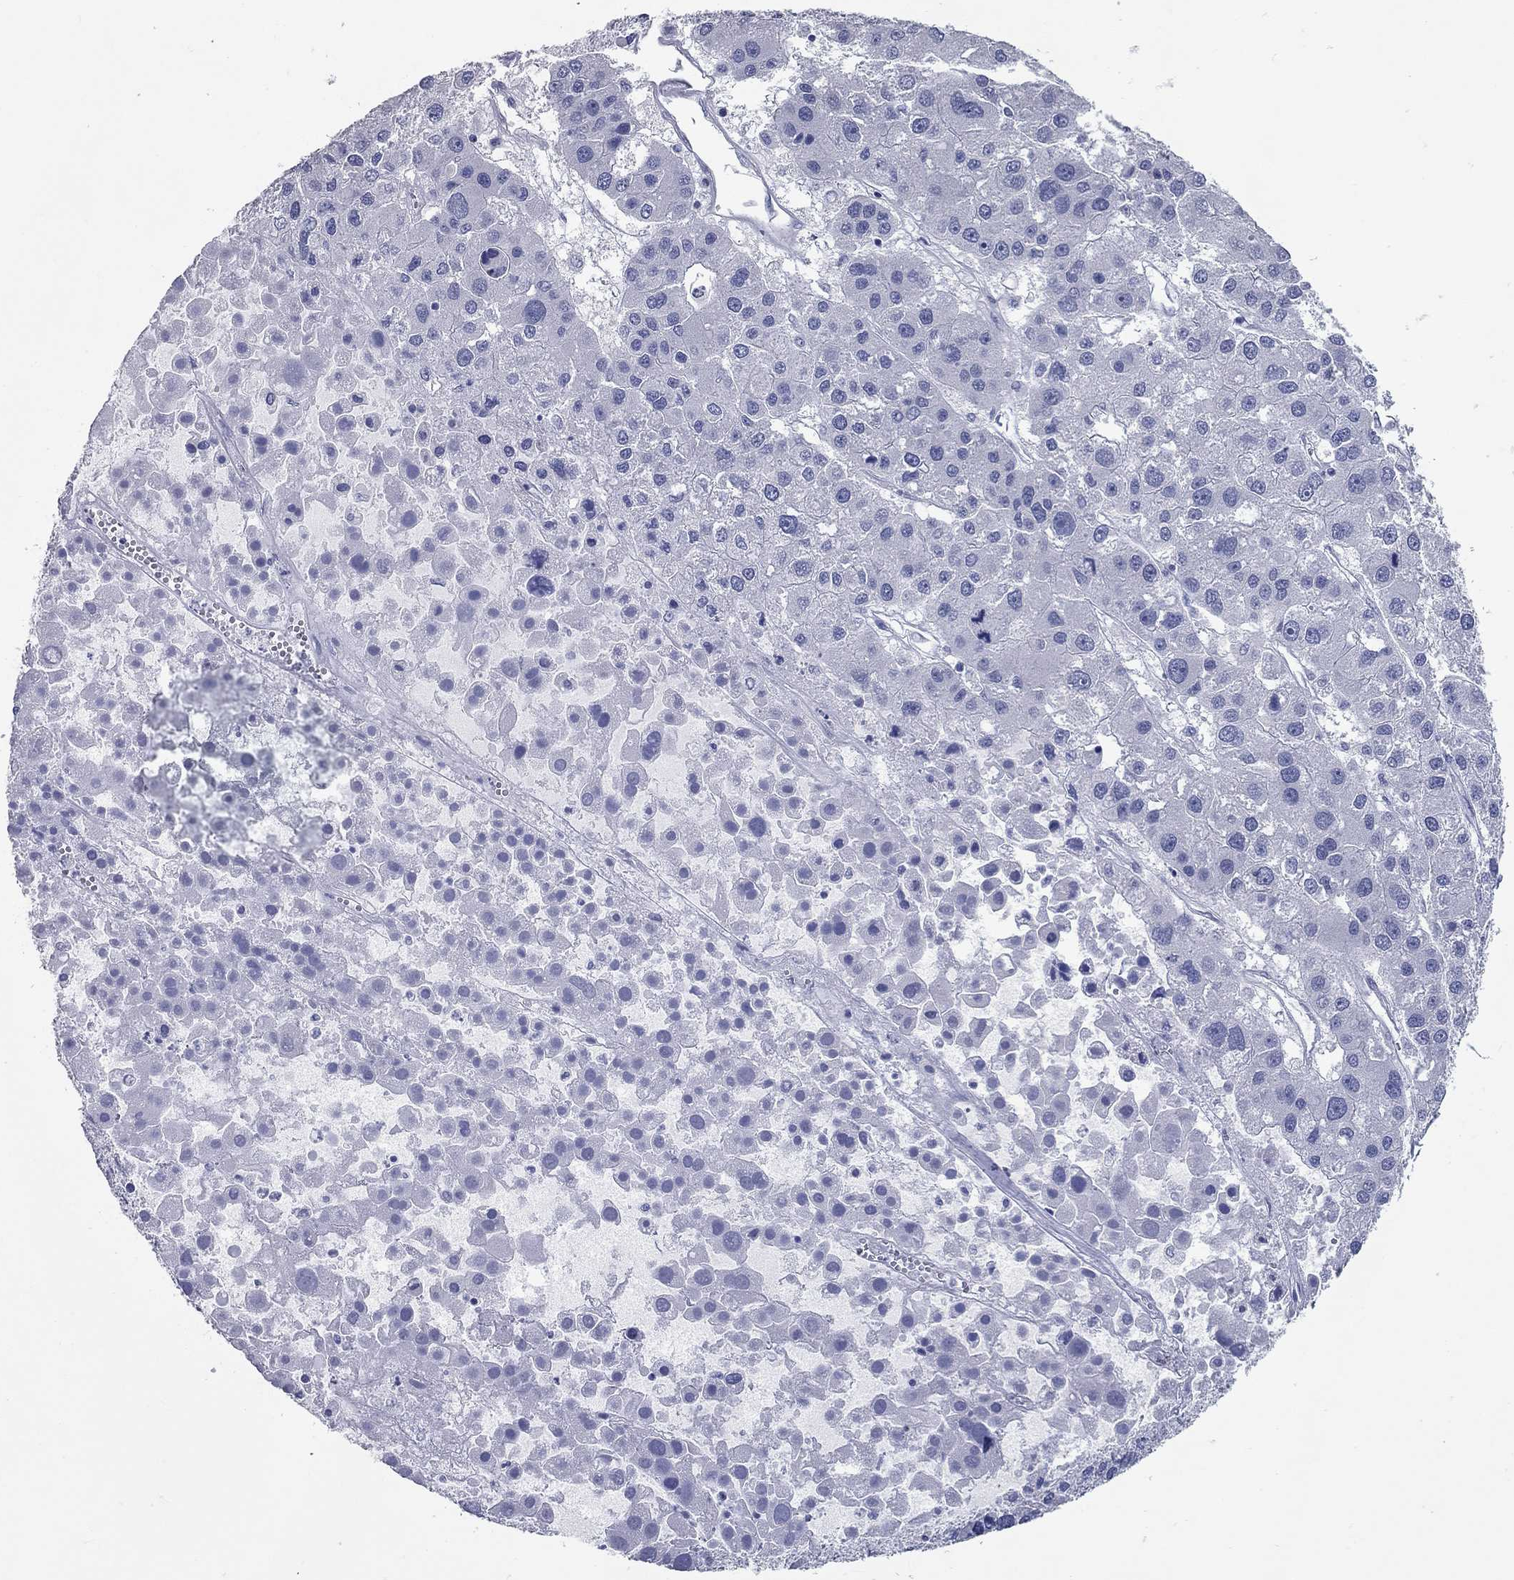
{"staining": {"intensity": "negative", "quantity": "none", "location": "none"}, "tissue": "liver cancer", "cell_type": "Tumor cells", "image_type": "cancer", "snomed": [{"axis": "morphology", "description": "Carcinoma, Hepatocellular, NOS"}, {"axis": "topography", "description": "Liver"}], "caption": "This is an immunohistochemistry (IHC) image of human liver cancer (hepatocellular carcinoma). There is no staining in tumor cells.", "gene": "TAC1", "patient": {"sex": "male", "age": 73}}